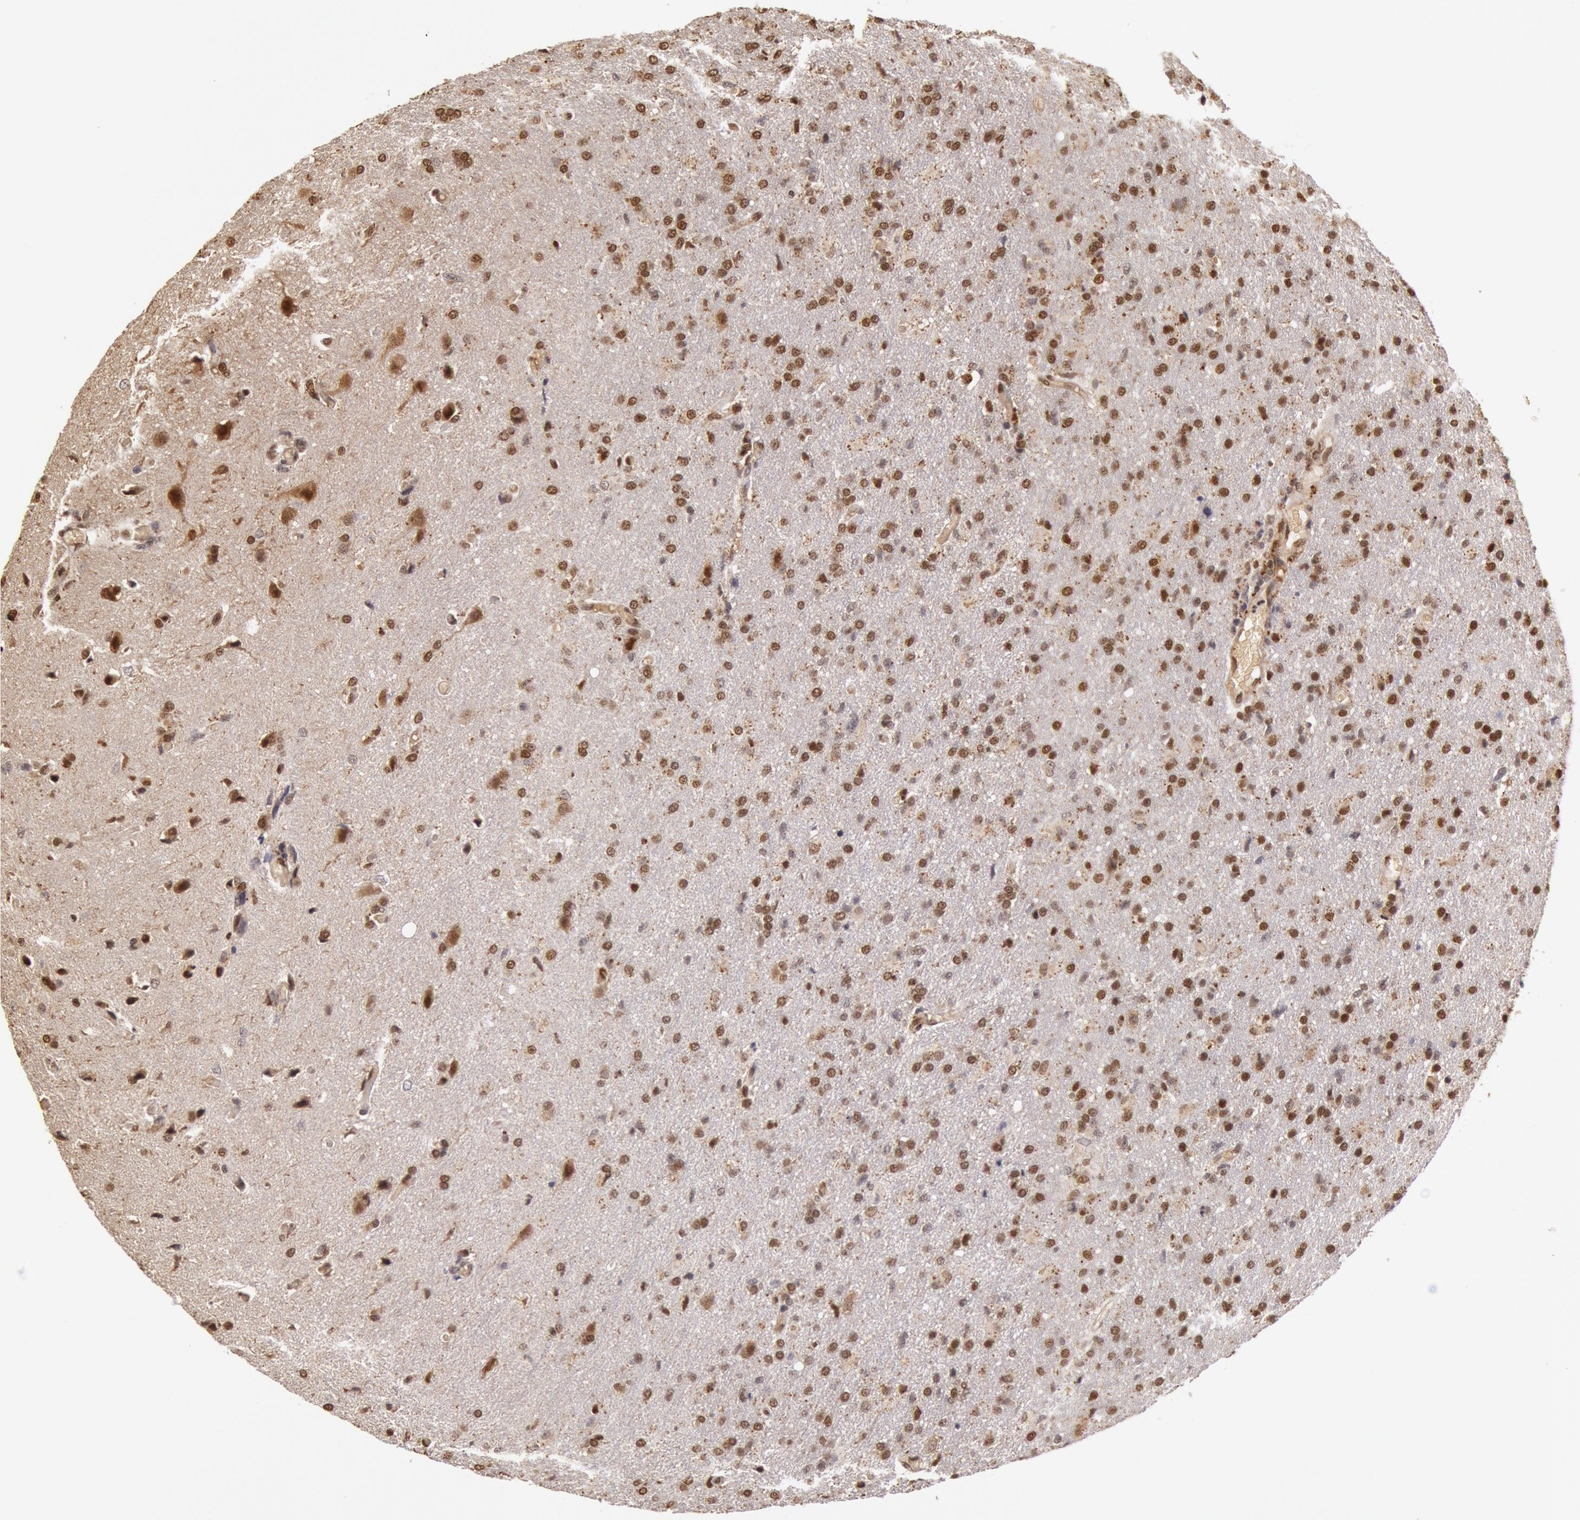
{"staining": {"intensity": "moderate", "quantity": ">75%", "location": "nuclear"}, "tissue": "glioma", "cell_type": "Tumor cells", "image_type": "cancer", "snomed": [{"axis": "morphology", "description": "Glioma, malignant, High grade"}, {"axis": "topography", "description": "Brain"}], "caption": "This image reveals IHC staining of malignant high-grade glioma, with medium moderate nuclear expression in approximately >75% of tumor cells.", "gene": "LIG4", "patient": {"sex": "male", "age": 68}}